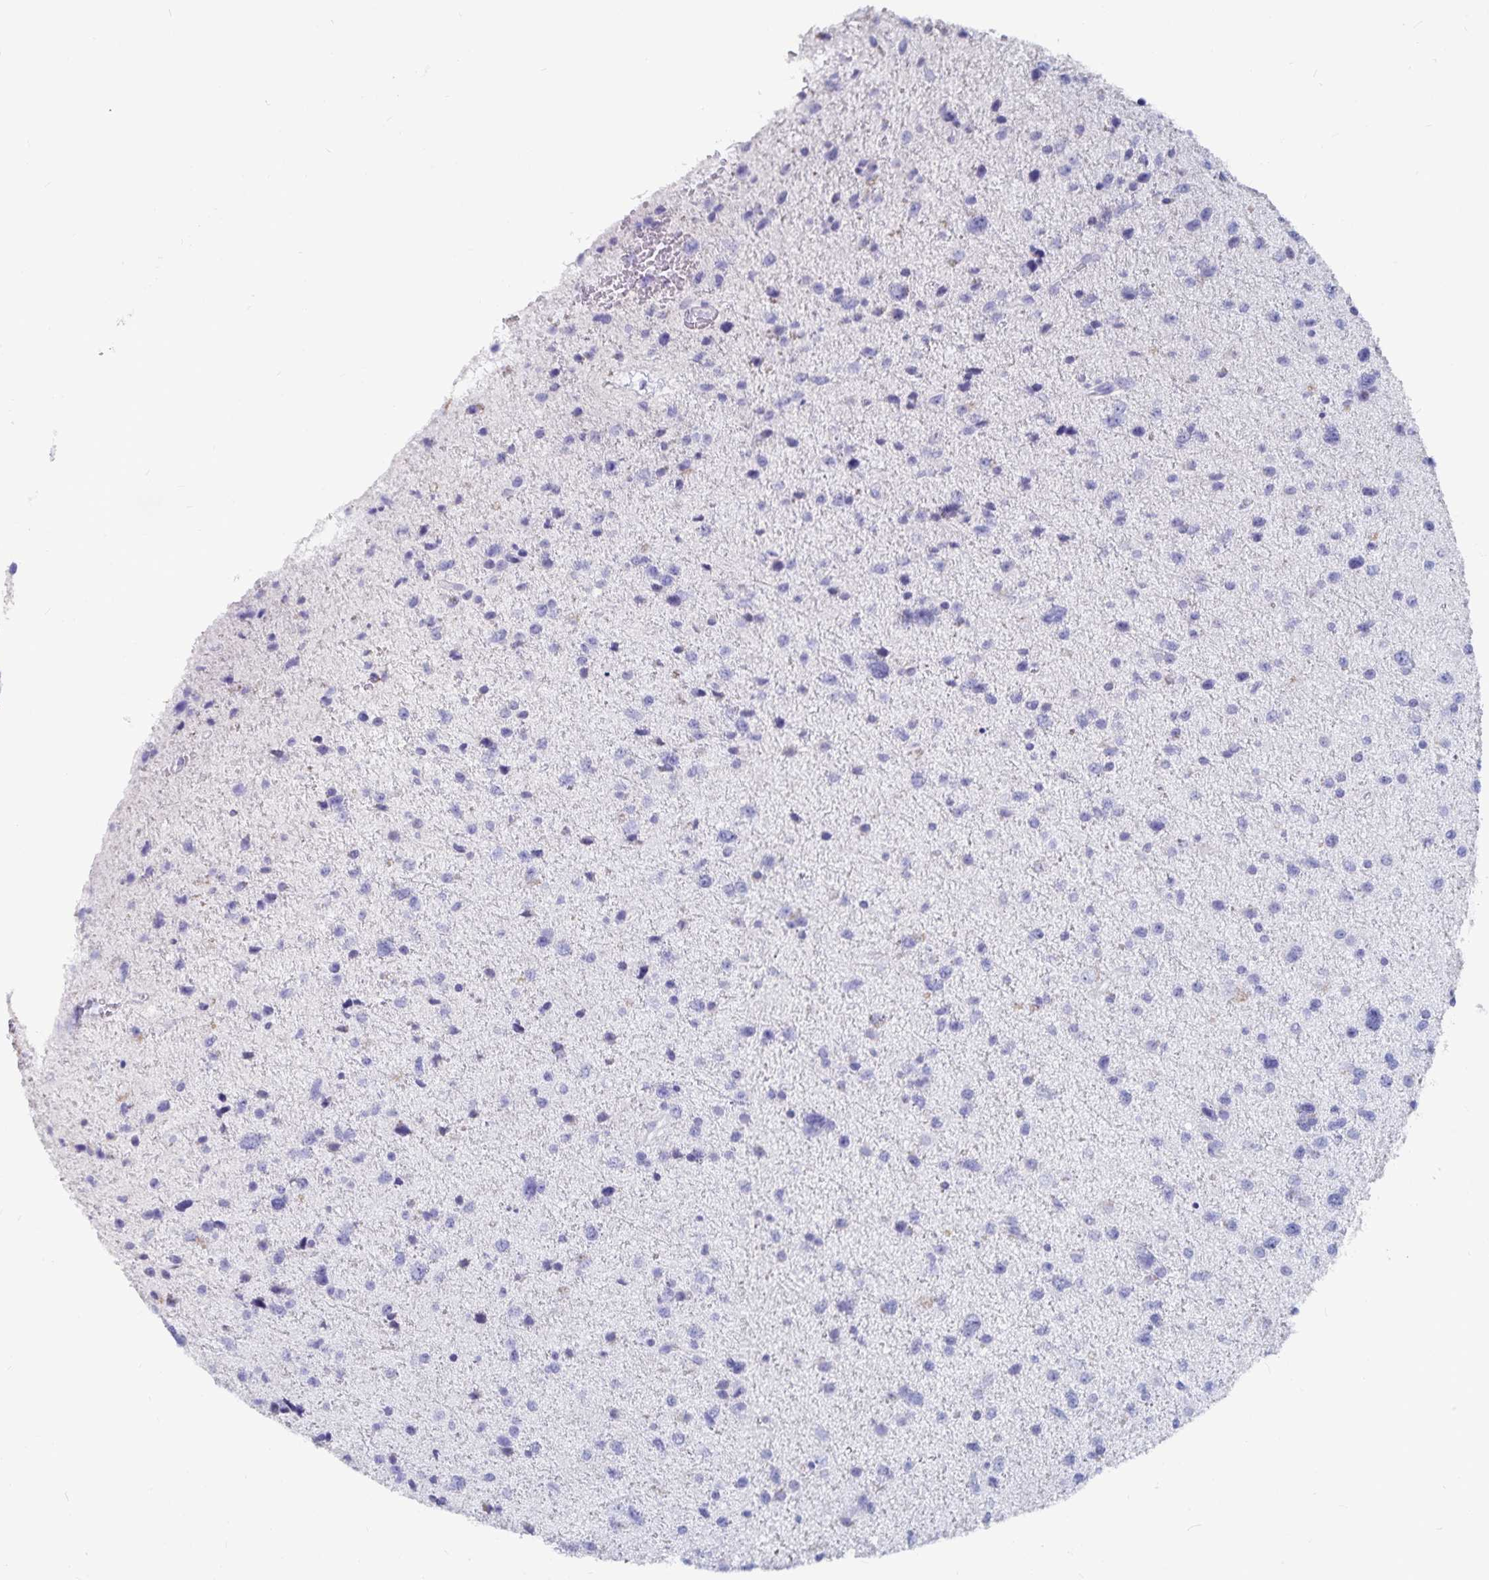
{"staining": {"intensity": "negative", "quantity": "none", "location": "none"}, "tissue": "glioma", "cell_type": "Tumor cells", "image_type": "cancer", "snomed": [{"axis": "morphology", "description": "Glioma, malignant, Low grade"}, {"axis": "topography", "description": "Brain"}], "caption": "Immunohistochemistry (IHC) of human malignant glioma (low-grade) demonstrates no positivity in tumor cells.", "gene": "CFAP69", "patient": {"sex": "female", "age": 55}}